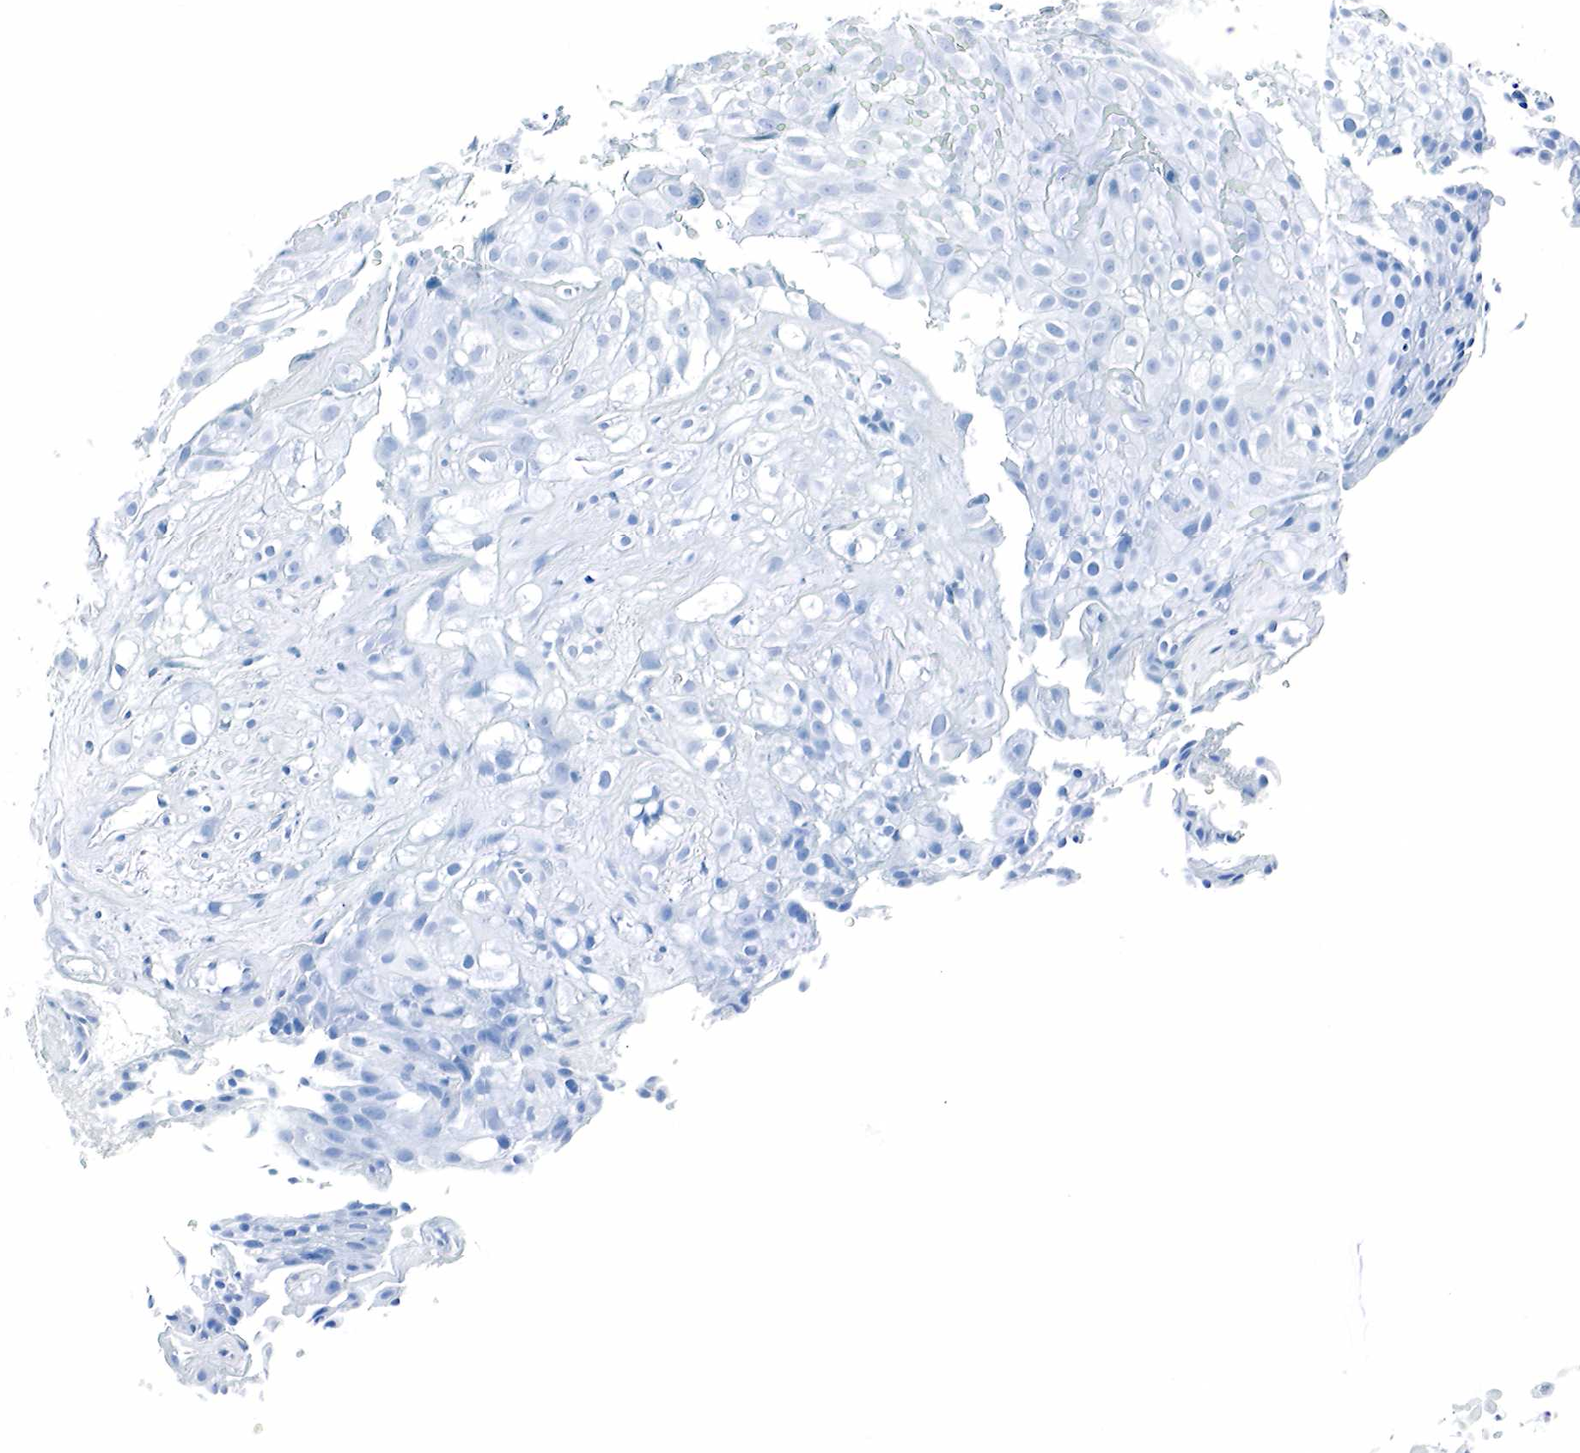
{"staining": {"intensity": "negative", "quantity": "none", "location": "none"}, "tissue": "urothelial cancer", "cell_type": "Tumor cells", "image_type": "cancer", "snomed": [{"axis": "morphology", "description": "Urothelial carcinoma, High grade"}, {"axis": "topography", "description": "Urinary bladder"}], "caption": "Human urothelial carcinoma (high-grade) stained for a protein using immunohistochemistry reveals no positivity in tumor cells.", "gene": "GAST", "patient": {"sex": "male", "age": 56}}